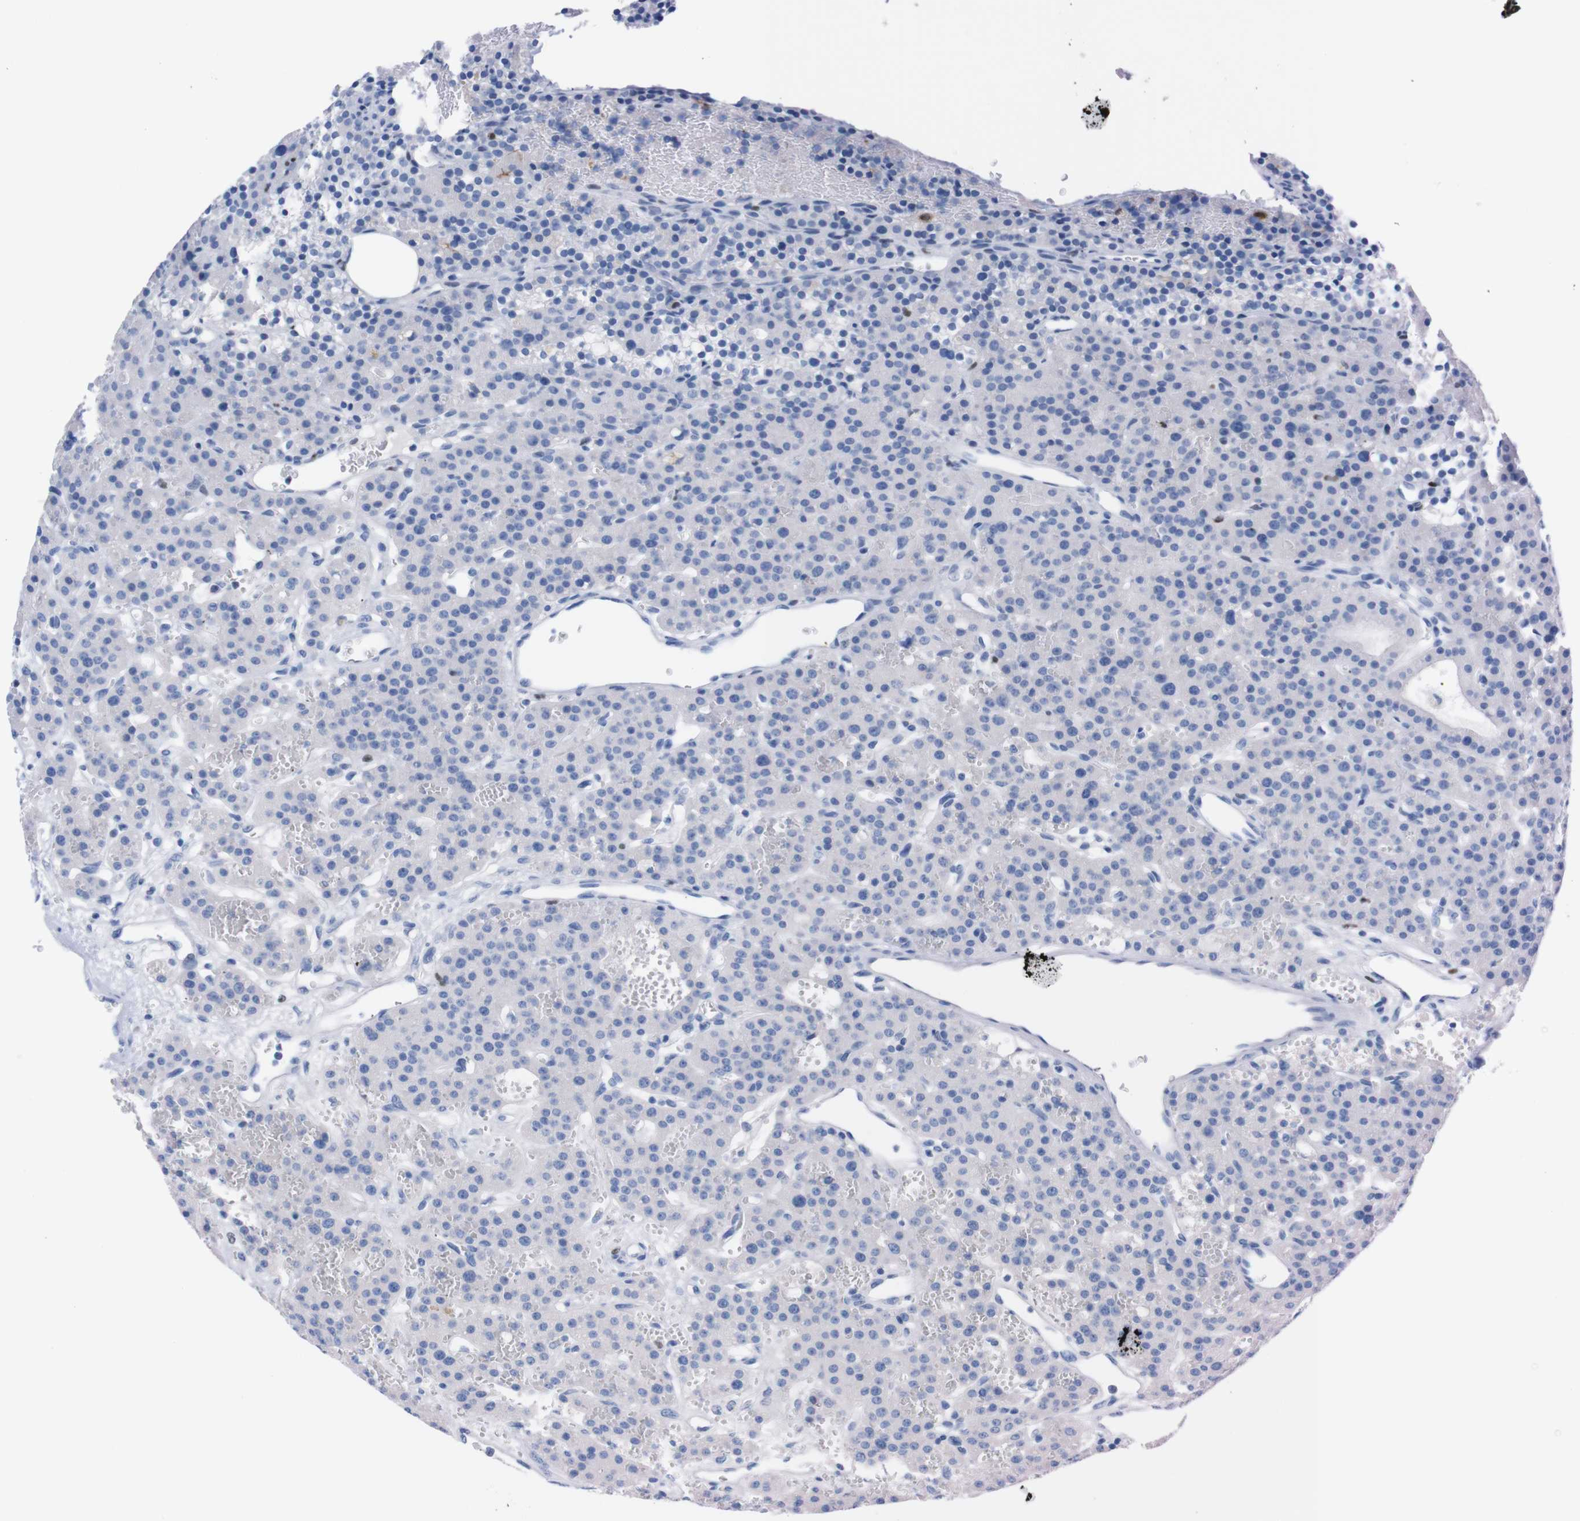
{"staining": {"intensity": "negative", "quantity": "none", "location": "none"}, "tissue": "parathyroid gland", "cell_type": "Glandular cells", "image_type": "normal", "snomed": [{"axis": "morphology", "description": "Normal tissue, NOS"}, {"axis": "morphology", "description": "Adenoma, NOS"}, {"axis": "topography", "description": "Parathyroid gland"}], "caption": "An IHC photomicrograph of normal parathyroid gland is shown. There is no staining in glandular cells of parathyroid gland.", "gene": "P2RY12", "patient": {"sex": "female", "age": 81}}